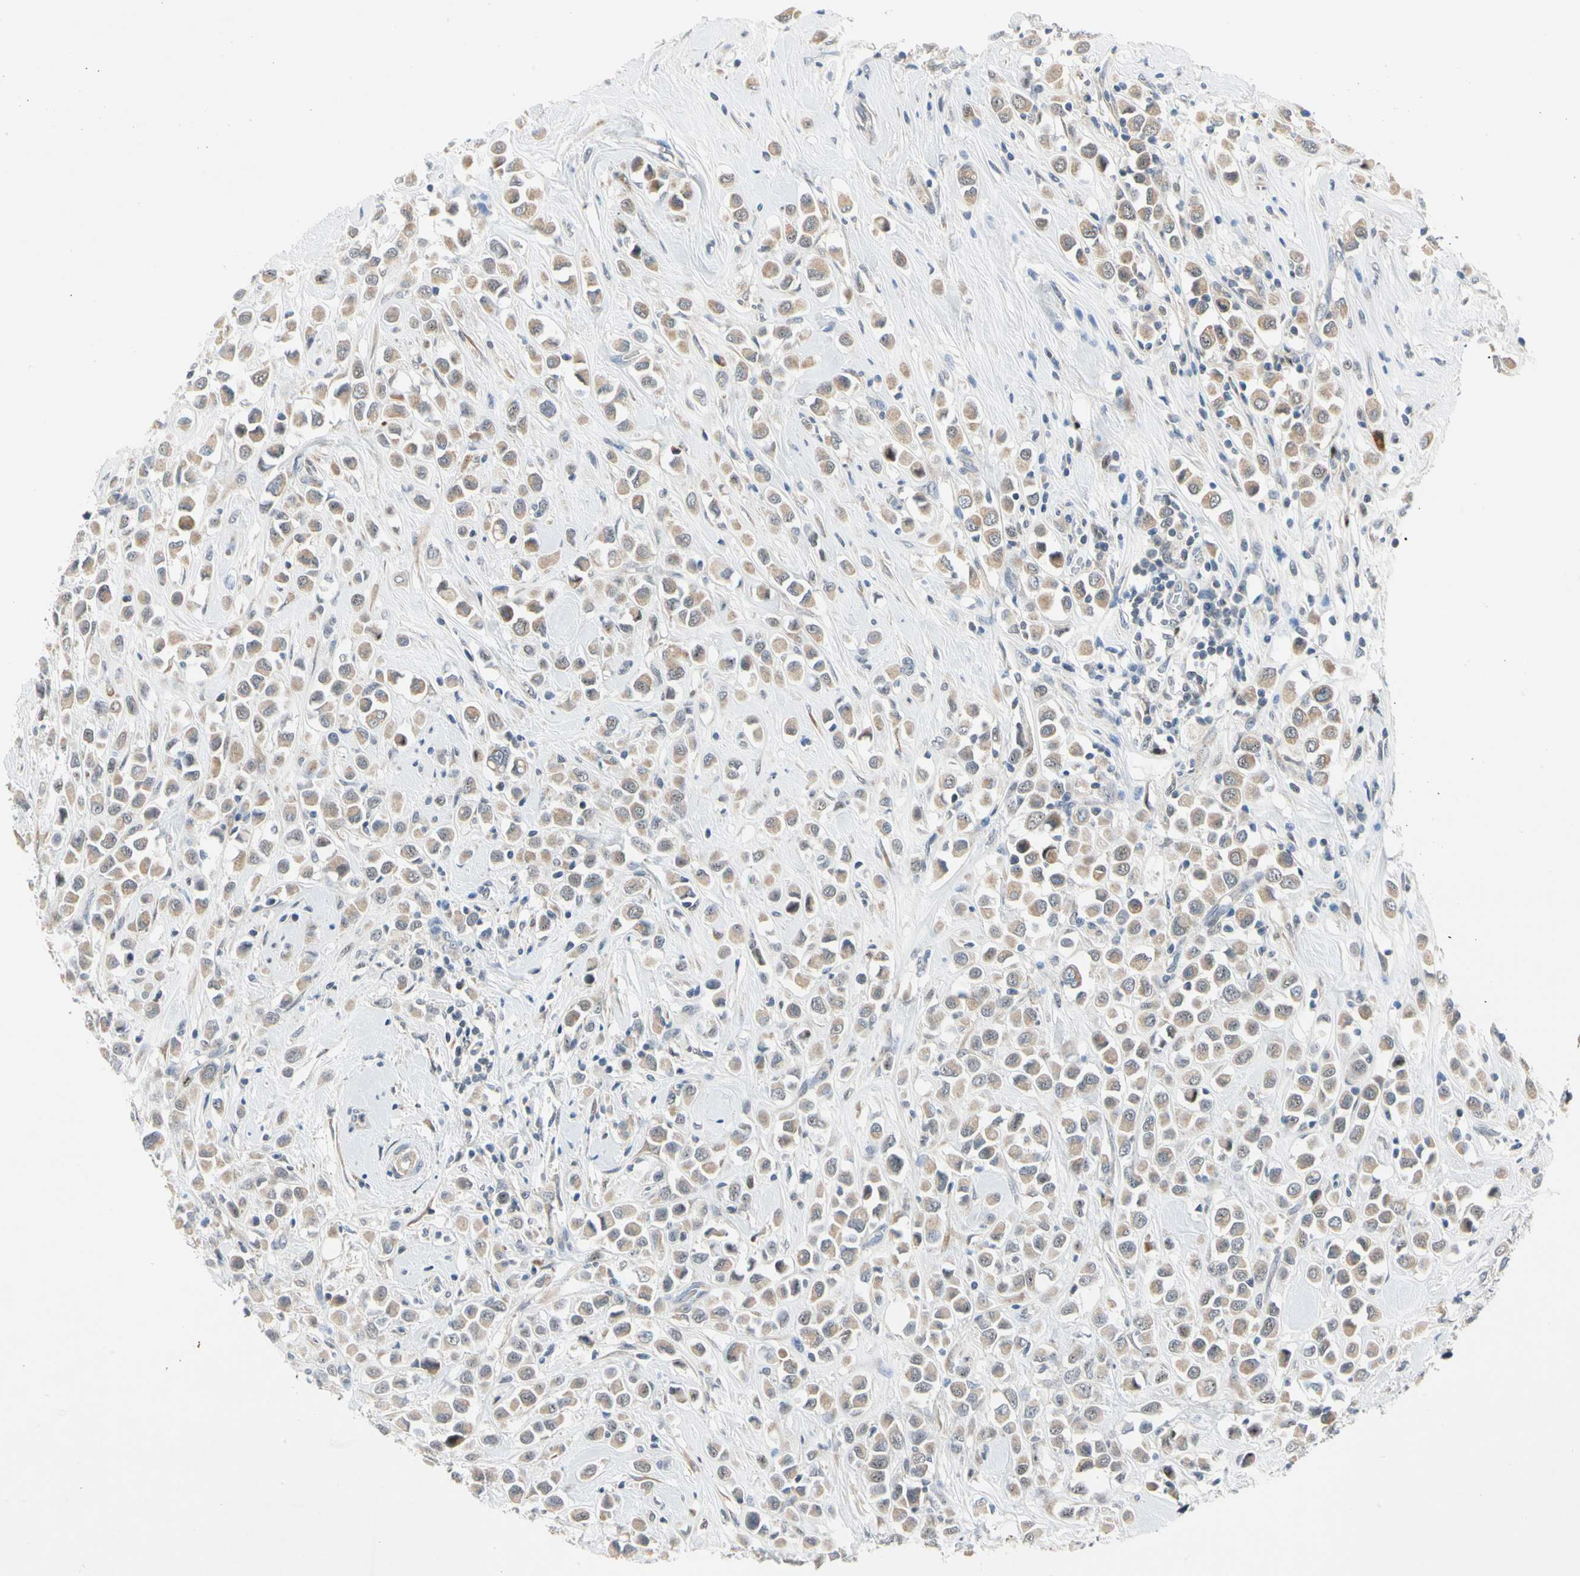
{"staining": {"intensity": "weak", "quantity": ">75%", "location": "cytoplasmic/membranous"}, "tissue": "breast cancer", "cell_type": "Tumor cells", "image_type": "cancer", "snomed": [{"axis": "morphology", "description": "Duct carcinoma"}, {"axis": "topography", "description": "Breast"}], "caption": "Human breast cancer stained for a protein (brown) exhibits weak cytoplasmic/membranous positive positivity in approximately >75% of tumor cells.", "gene": "MARK1", "patient": {"sex": "female", "age": 61}}